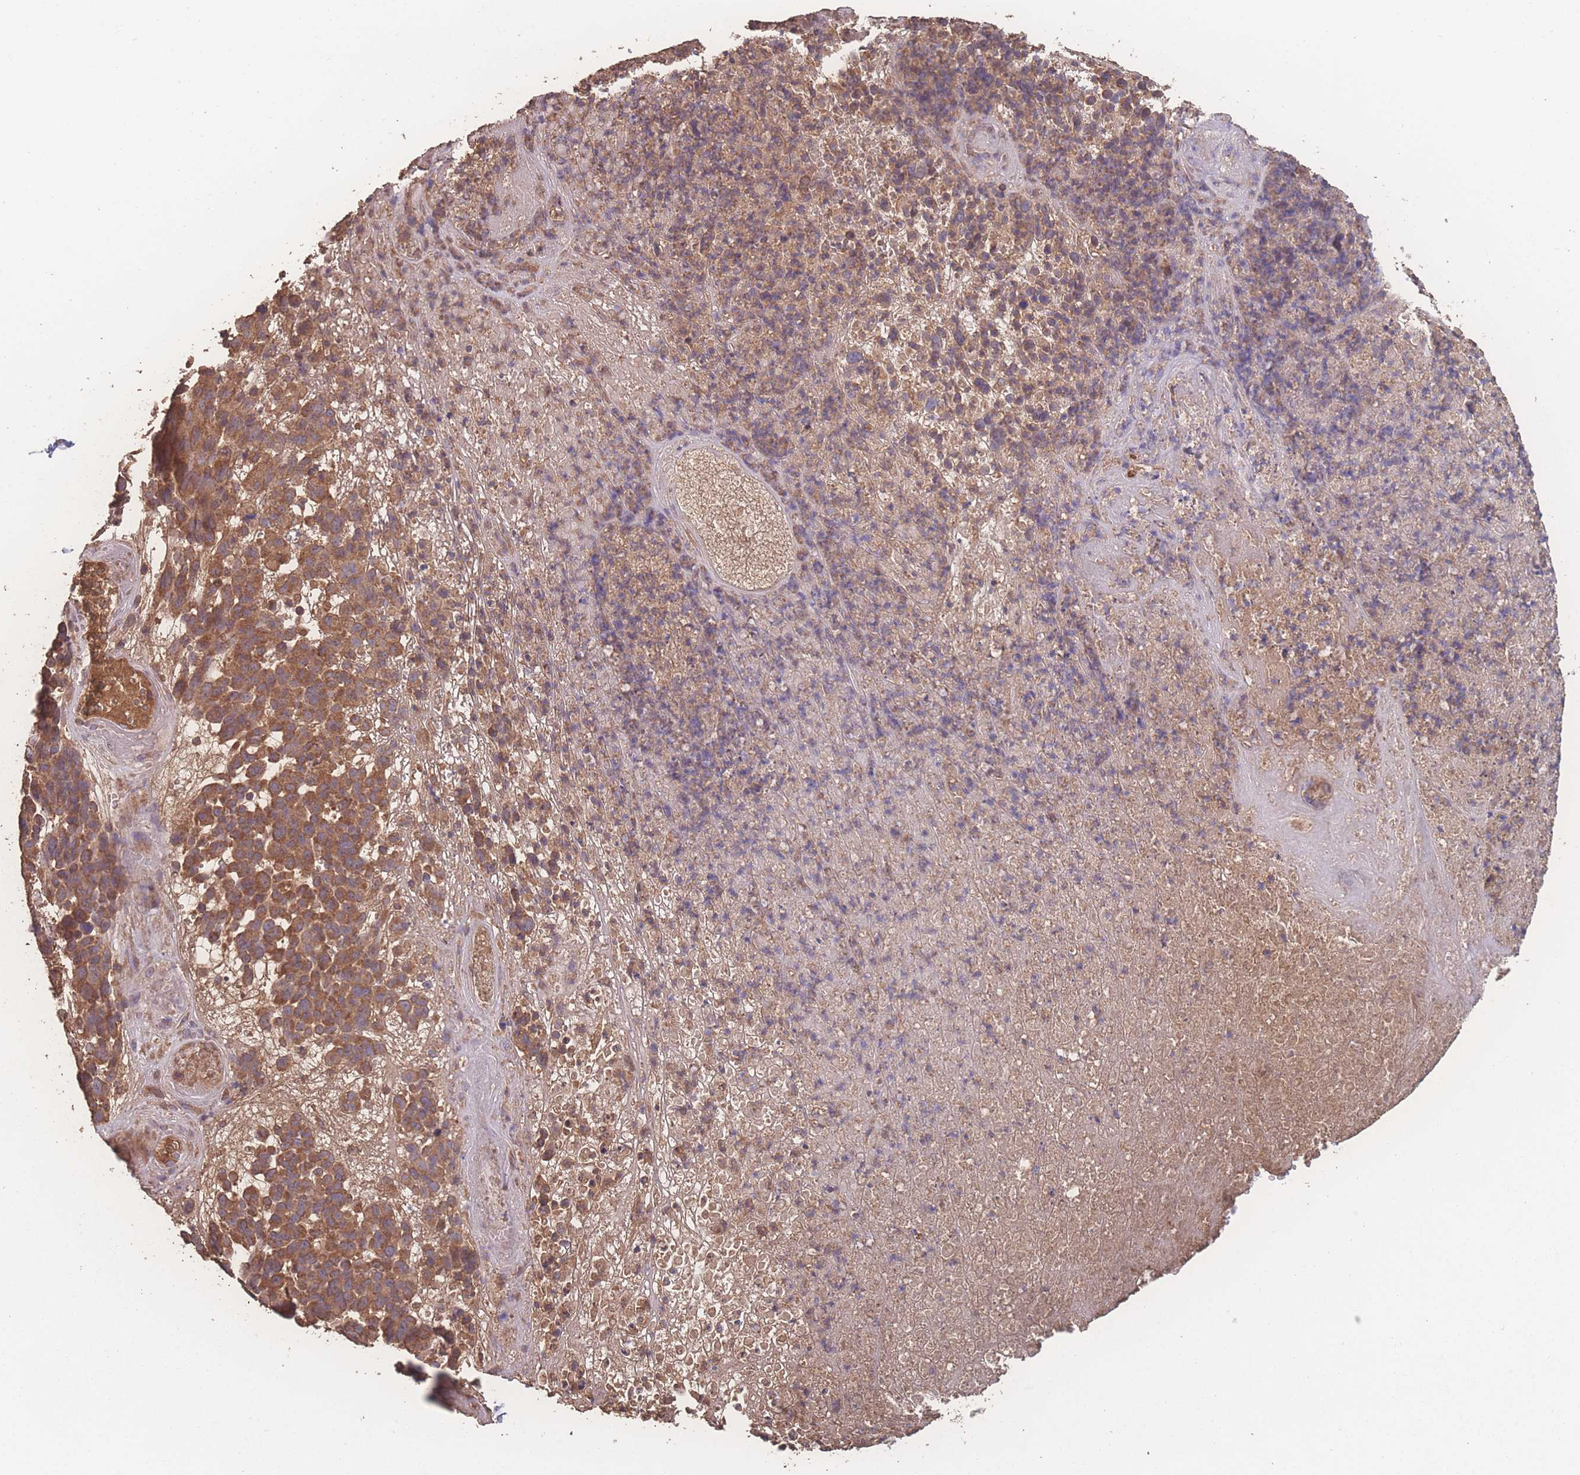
{"staining": {"intensity": "moderate", "quantity": ">75%", "location": "cytoplasmic/membranous"}, "tissue": "melanoma", "cell_type": "Tumor cells", "image_type": "cancer", "snomed": [{"axis": "morphology", "description": "Malignant melanoma, NOS"}, {"axis": "topography", "description": "Skin"}], "caption": "This is a photomicrograph of immunohistochemistry staining of melanoma, which shows moderate expression in the cytoplasmic/membranous of tumor cells.", "gene": "ATXN10", "patient": {"sex": "male", "age": 49}}